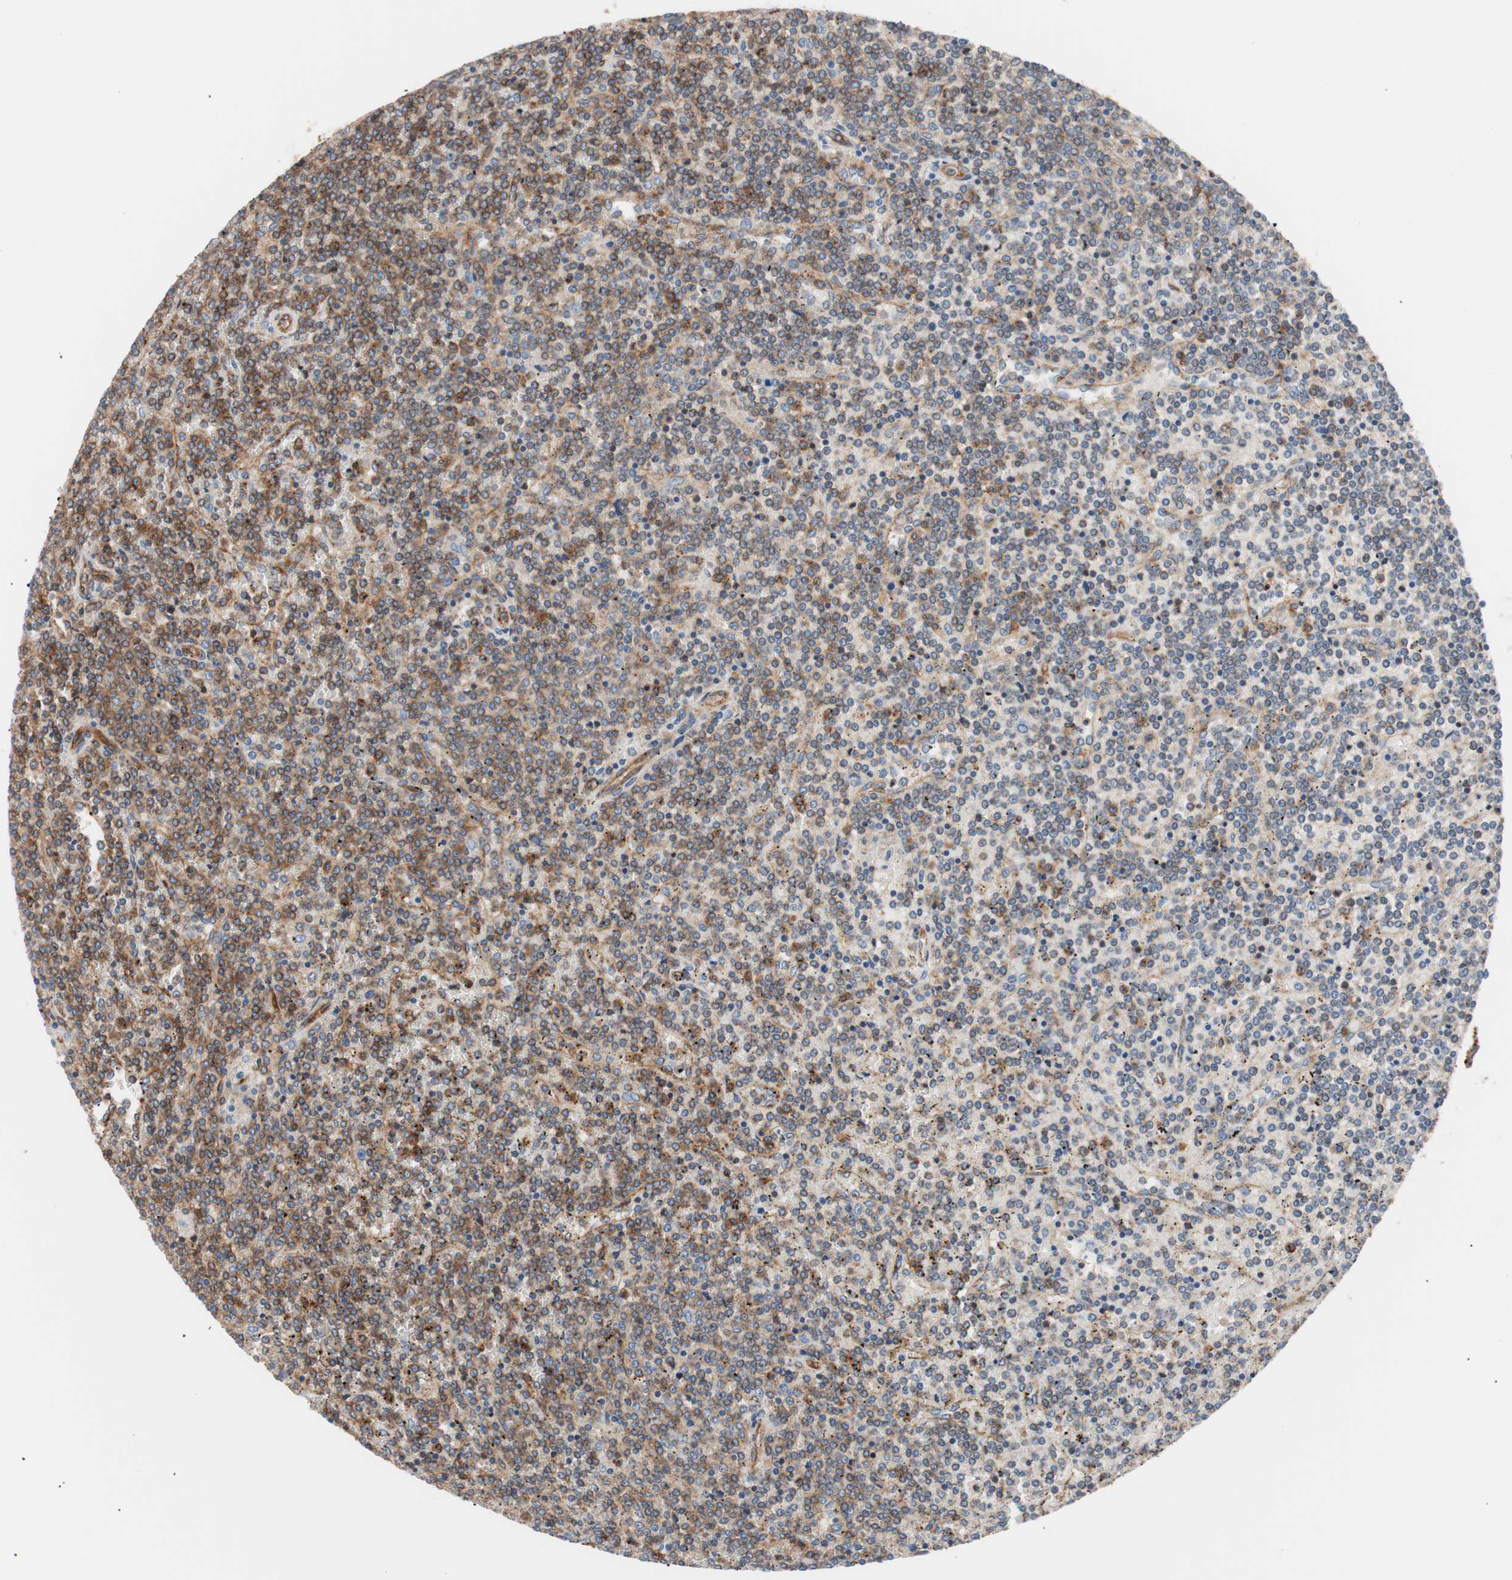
{"staining": {"intensity": "strong", "quantity": ">75%", "location": "cytoplasmic/membranous"}, "tissue": "lymphoma", "cell_type": "Tumor cells", "image_type": "cancer", "snomed": [{"axis": "morphology", "description": "Malignant lymphoma, non-Hodgkin's type, Low grade"}, {"axis": "topography", "description": "Spleen"}], "caption": "Lymphoma tissue displays strong cytoplasmic/membranous positivity in approximately >75% of tumor cells", "gene": "FLOT2", "patient": {"sex": "female", "age": 19}}